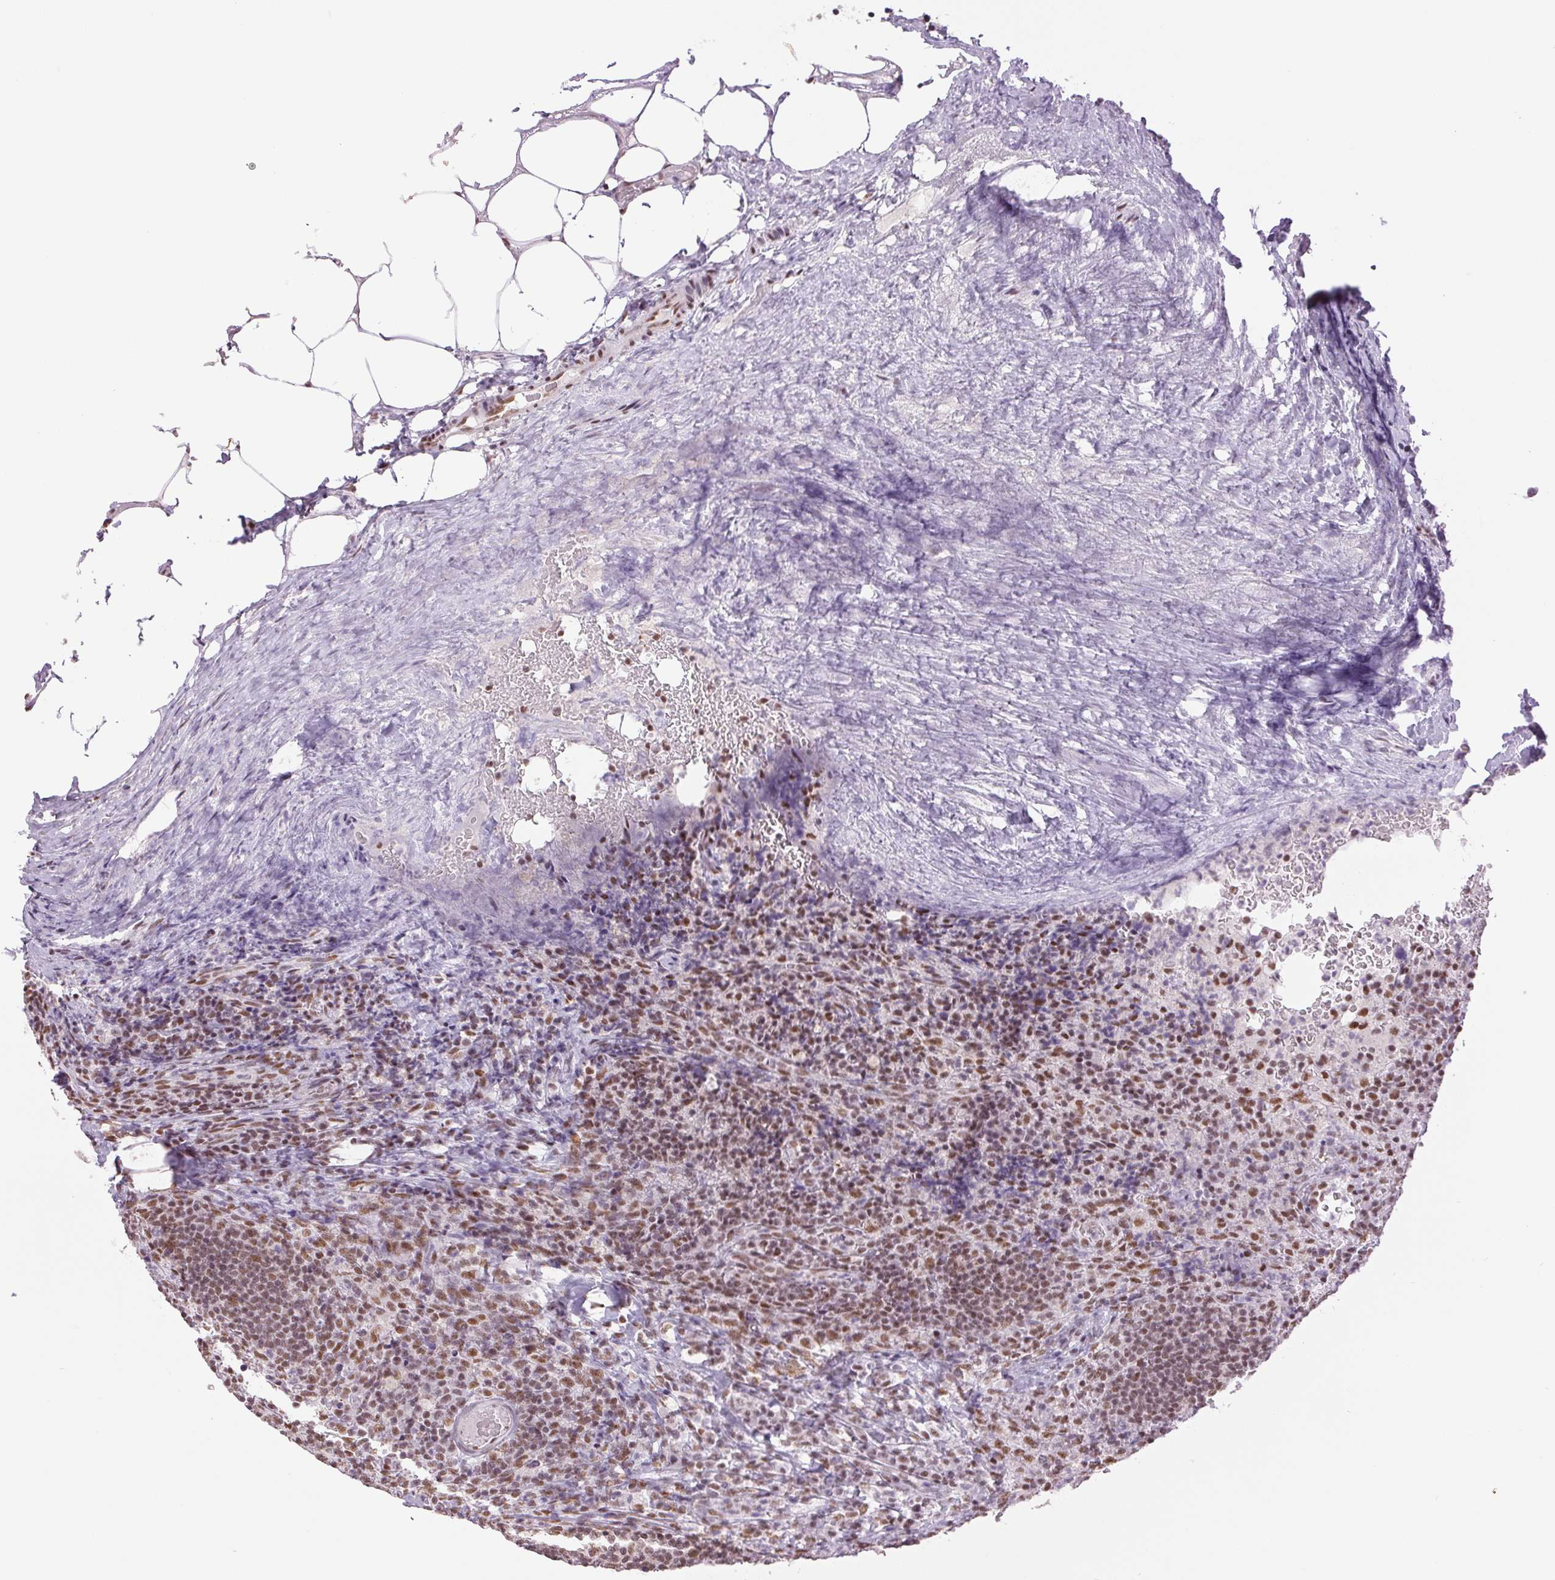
{"staining": {"intensity": "moderate", "quantity": "25%-75%", "location": "nuclear"}, "tissue": "lymph node", "cell_type": "Non-germinal center cells", "image_type": "normal", "snomed": [{"axis": "morphology", "description": "Normal tissue, NOS"}, {"axis": "topography", "description": "Lymph node"}], "caption": "Immunohistochemistry of benign human lymph node reveals medium levels of moderate nuclear staining in approximately 25%-75% of non-germinal center cells. The protein of interest is stained brown, and the nuclei are stained in blue (DAB IHC with brightfield microscopy, high magnification).", "gene": "ZFR2", "patient": {"sex": "male", "age": 67}}